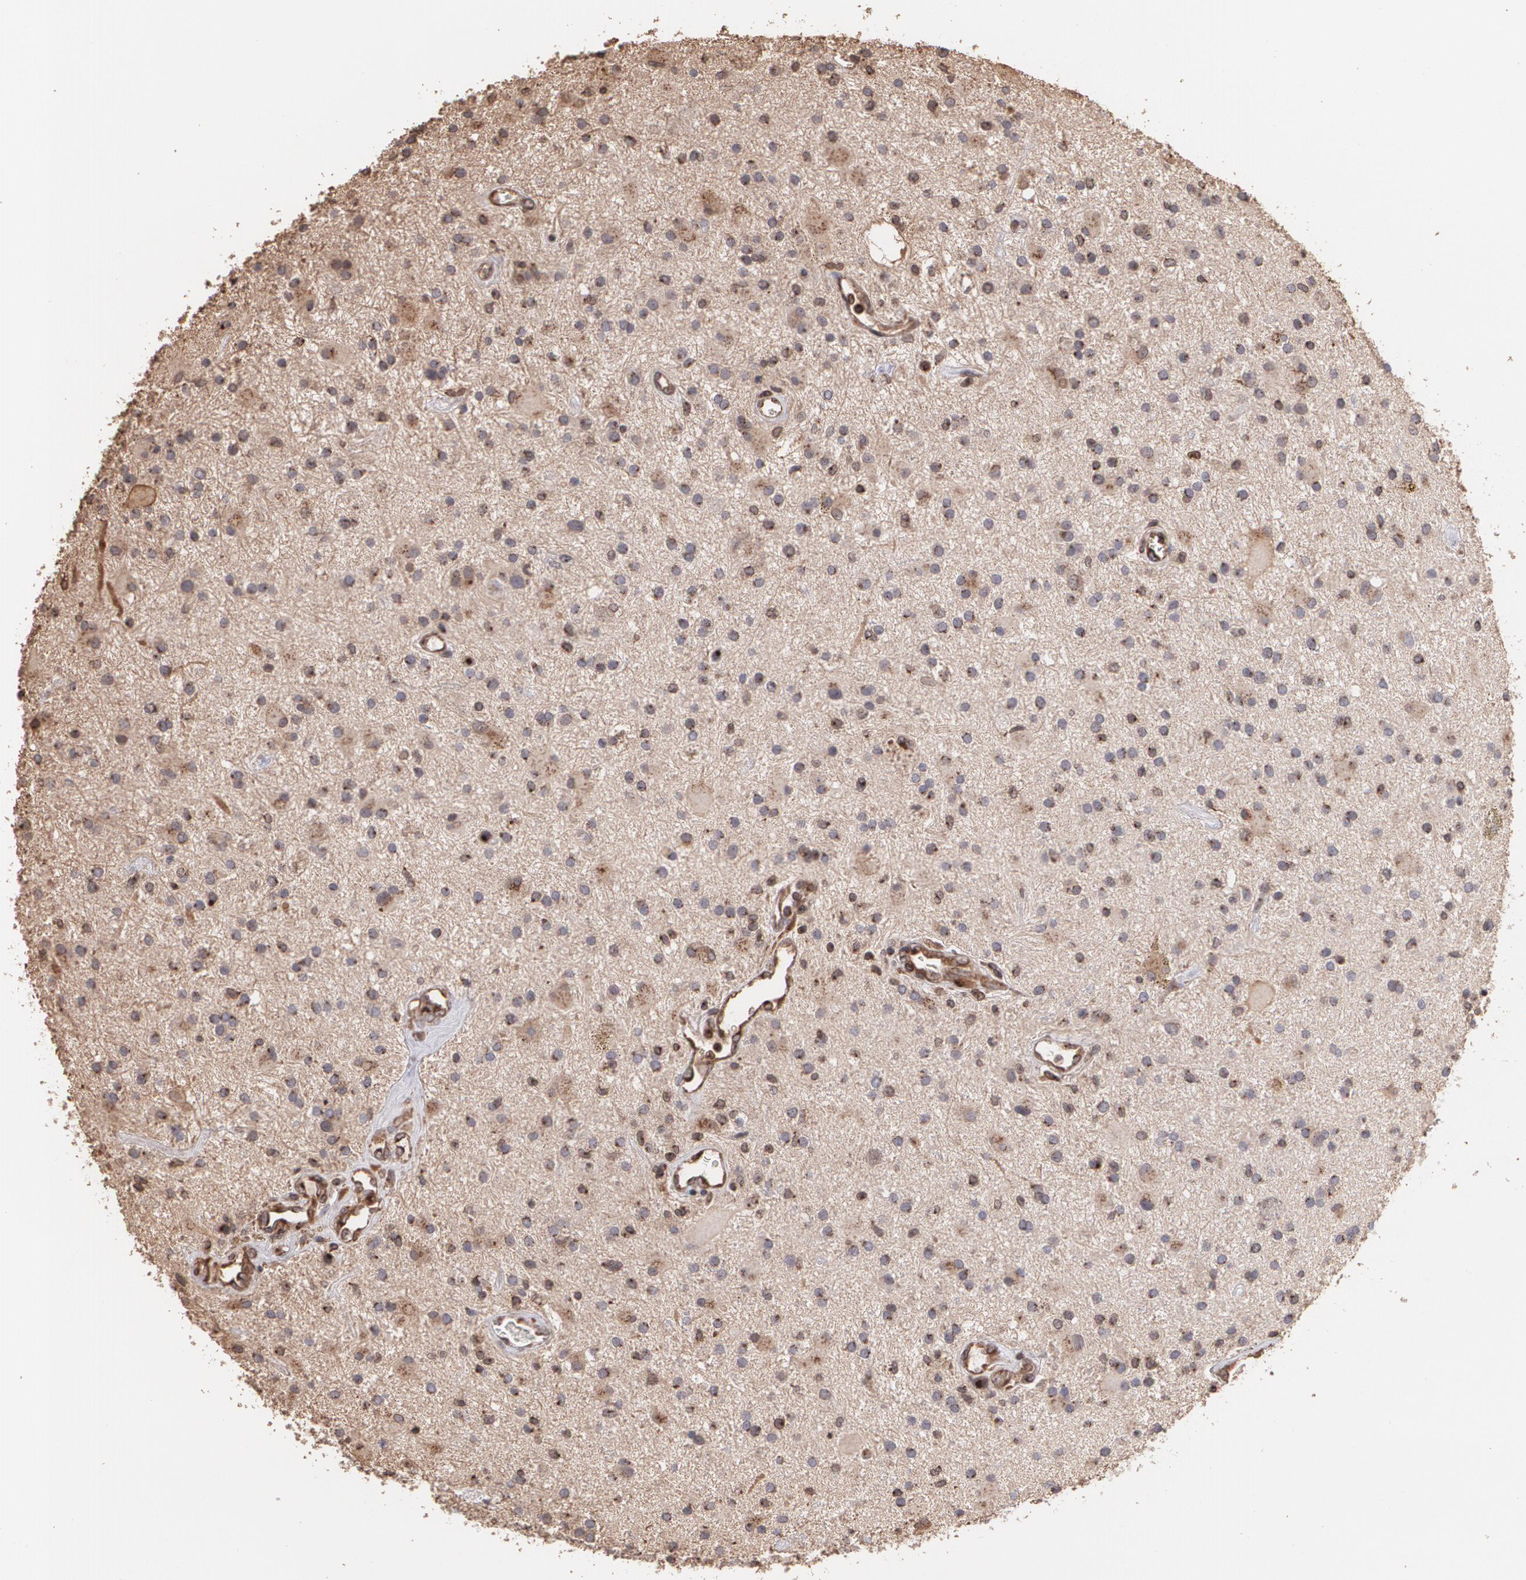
{"staining": {"intensity": "strong", "quantity": "25%-75%", "location": "cytoplasmic/membranous"}, "tissue": "glioma", "cell_type": "Tumor cells", "image_type": "cancer", "snomed": [{"axis": "morphology", "description": "Glioma, malignant, Low grade"}, {"axis": "topography", "description": "Brain"}], "caption": "High-power microscopy captured an immunohistochemistry (IHC) photomicrograph of malignant glioma (low-grade), revealing strong cytoplasmic/membranous expression in approximately 25%-75% of tumor cells.", "gene": "TRIP11", "patient": {"sex": "male", "age": 58}}